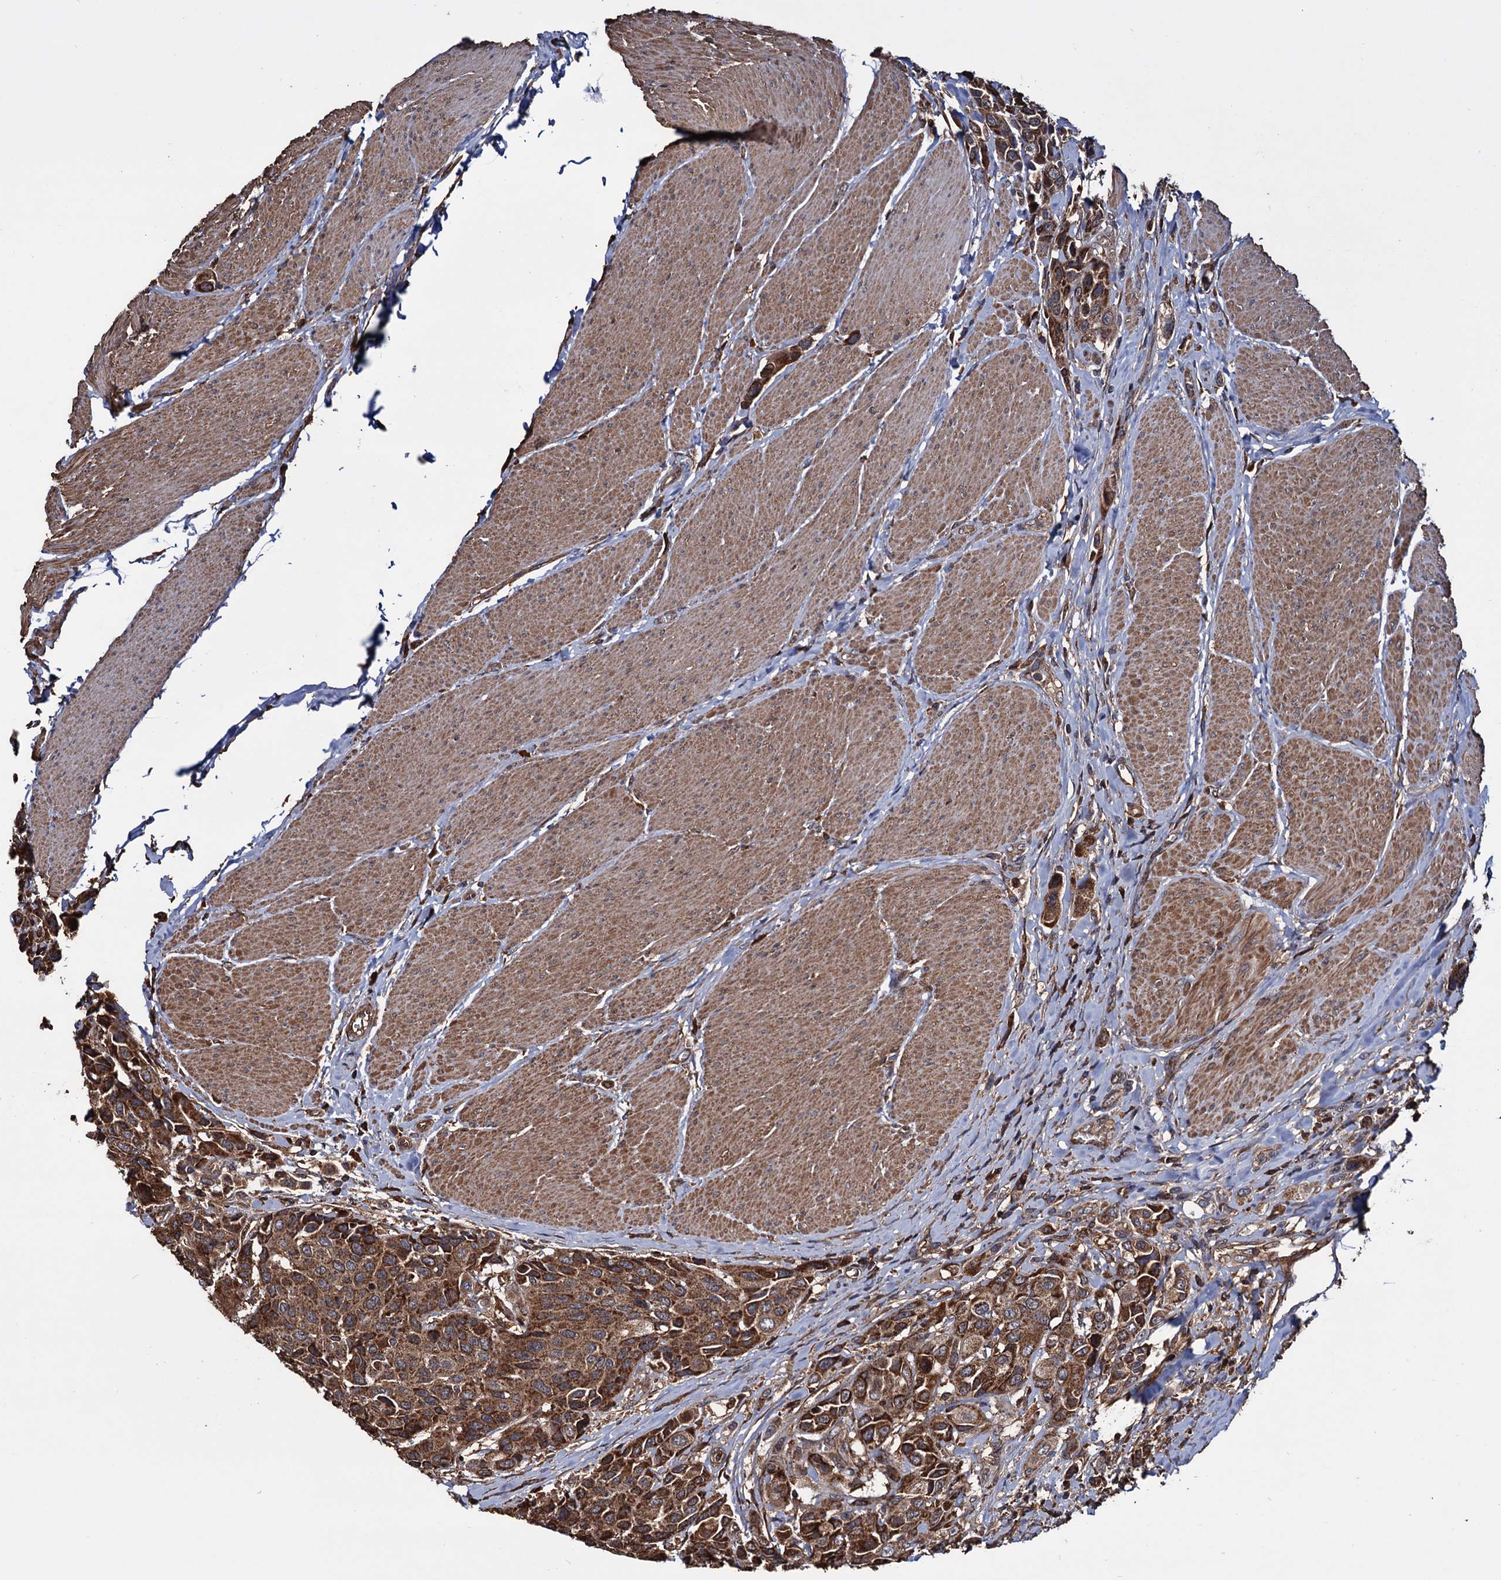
{"staining": {"intensity": "strong", "quantity": ">75%", "location": "cytoplasmic/membranous"}, "tissue": "urothelial cancer", "cell_type": "Tumor cells", "image_type": "cancer", "snomed": [{"axis": "morphology", "description": "Urothelial carcinoma, High grade"}, {"axis": "topography", "description": "Urinary bladder"}], "caption": "IHC histopathology image of neoplastic tissue: high-grade urothelial carcinoma stained using IHC shows high levels of strong protein expression localized specifically in the cytoplasmic/membranous of tumor cells, appearing as a cytoplasmic/membranous brown color.", "gene": "MRPL42", "patient": {"sex": "male", "age": 50}}